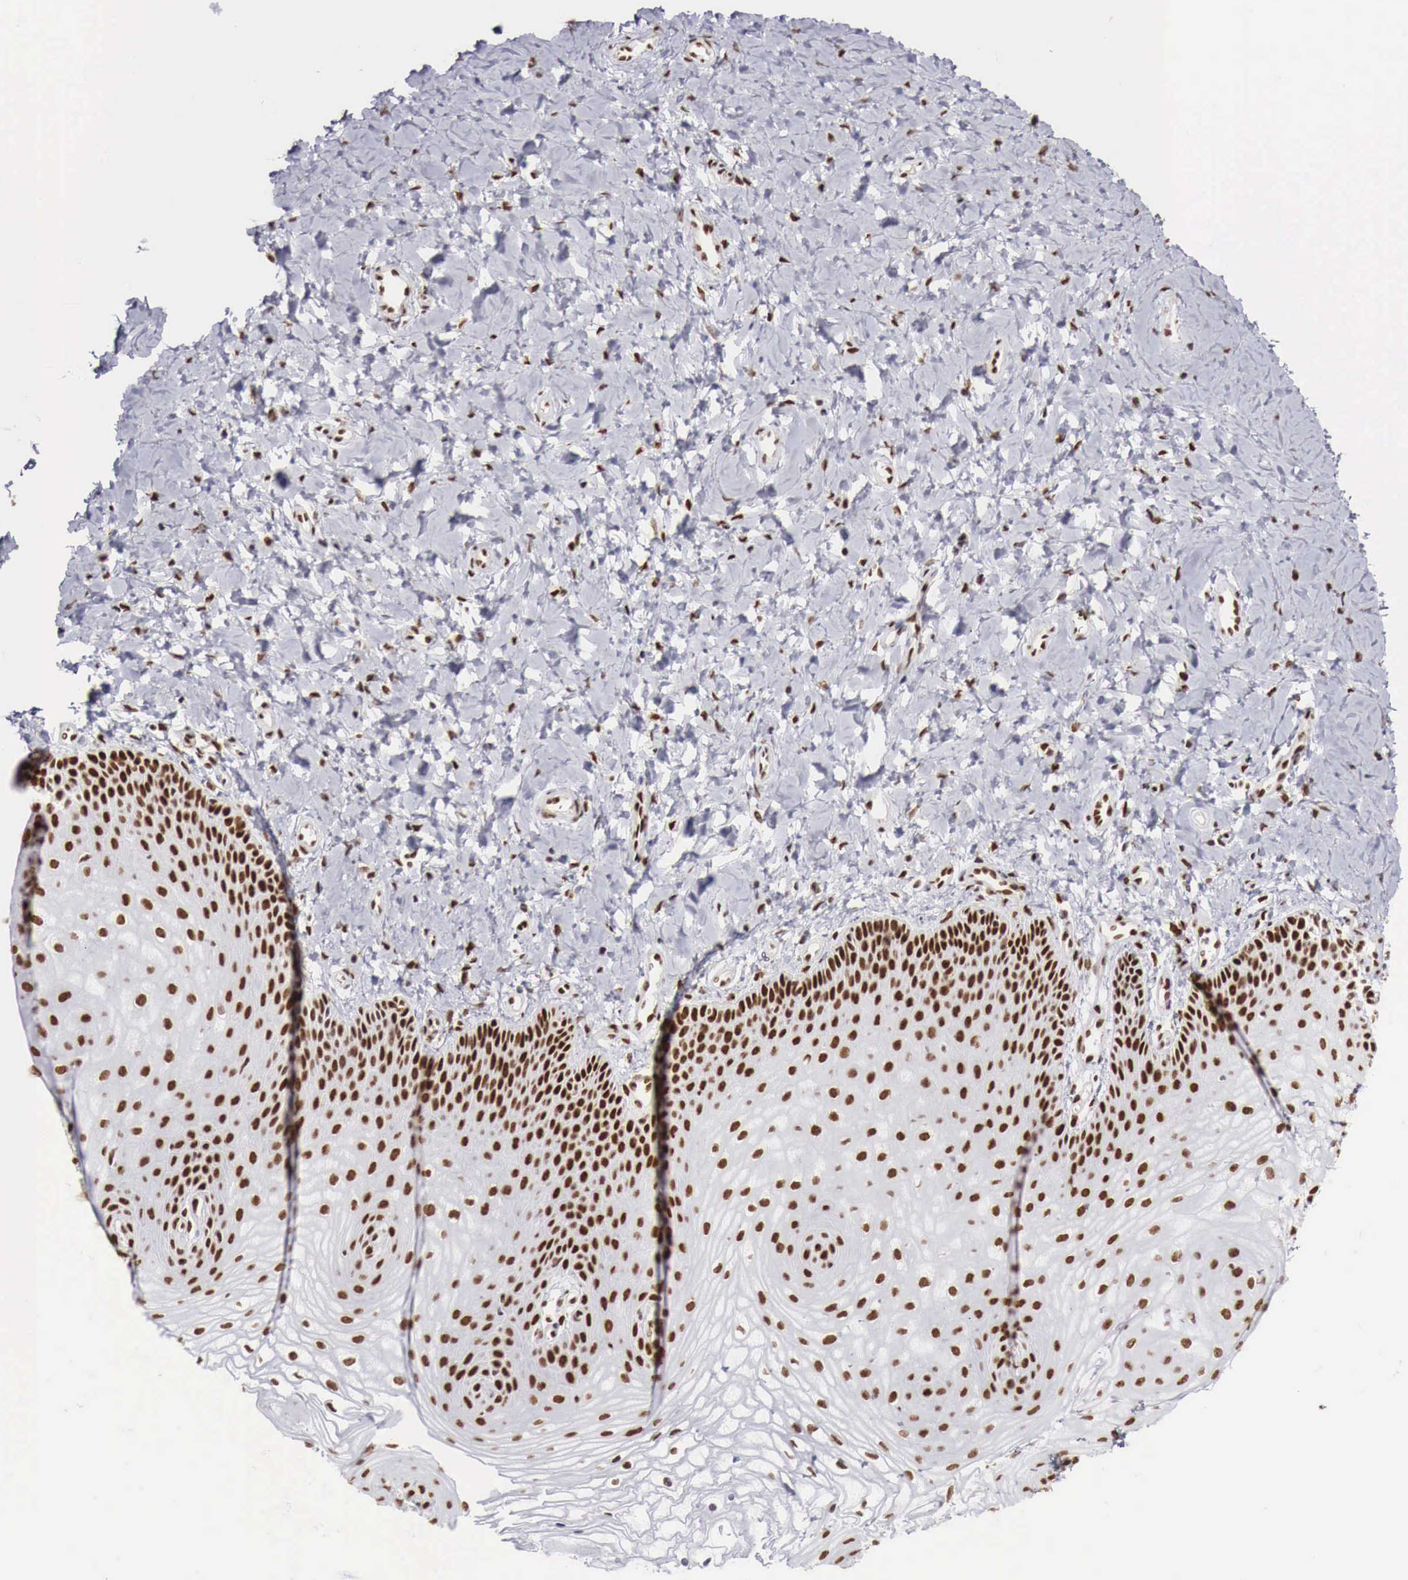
{"staining": {"intensity": "strong", "quantity": "25%-75%", "location": "nuclear"}, "tissue": "vagina", "cell_type": "Squamous epithelial cells", "image_type": "normal", "snomed": [{"axis": "morphology", "description": "Normal tissue, NOS"}, {"axis": "topography", "description": "Vagina"}], "caption": "Brown immunohistochemical staining in normal vagina displays strong nuclear staining in approximately 25%-75% of squamous epithelial cells.", "gene": "PHF14", "patient": {"sex": "female", "age": 68}}